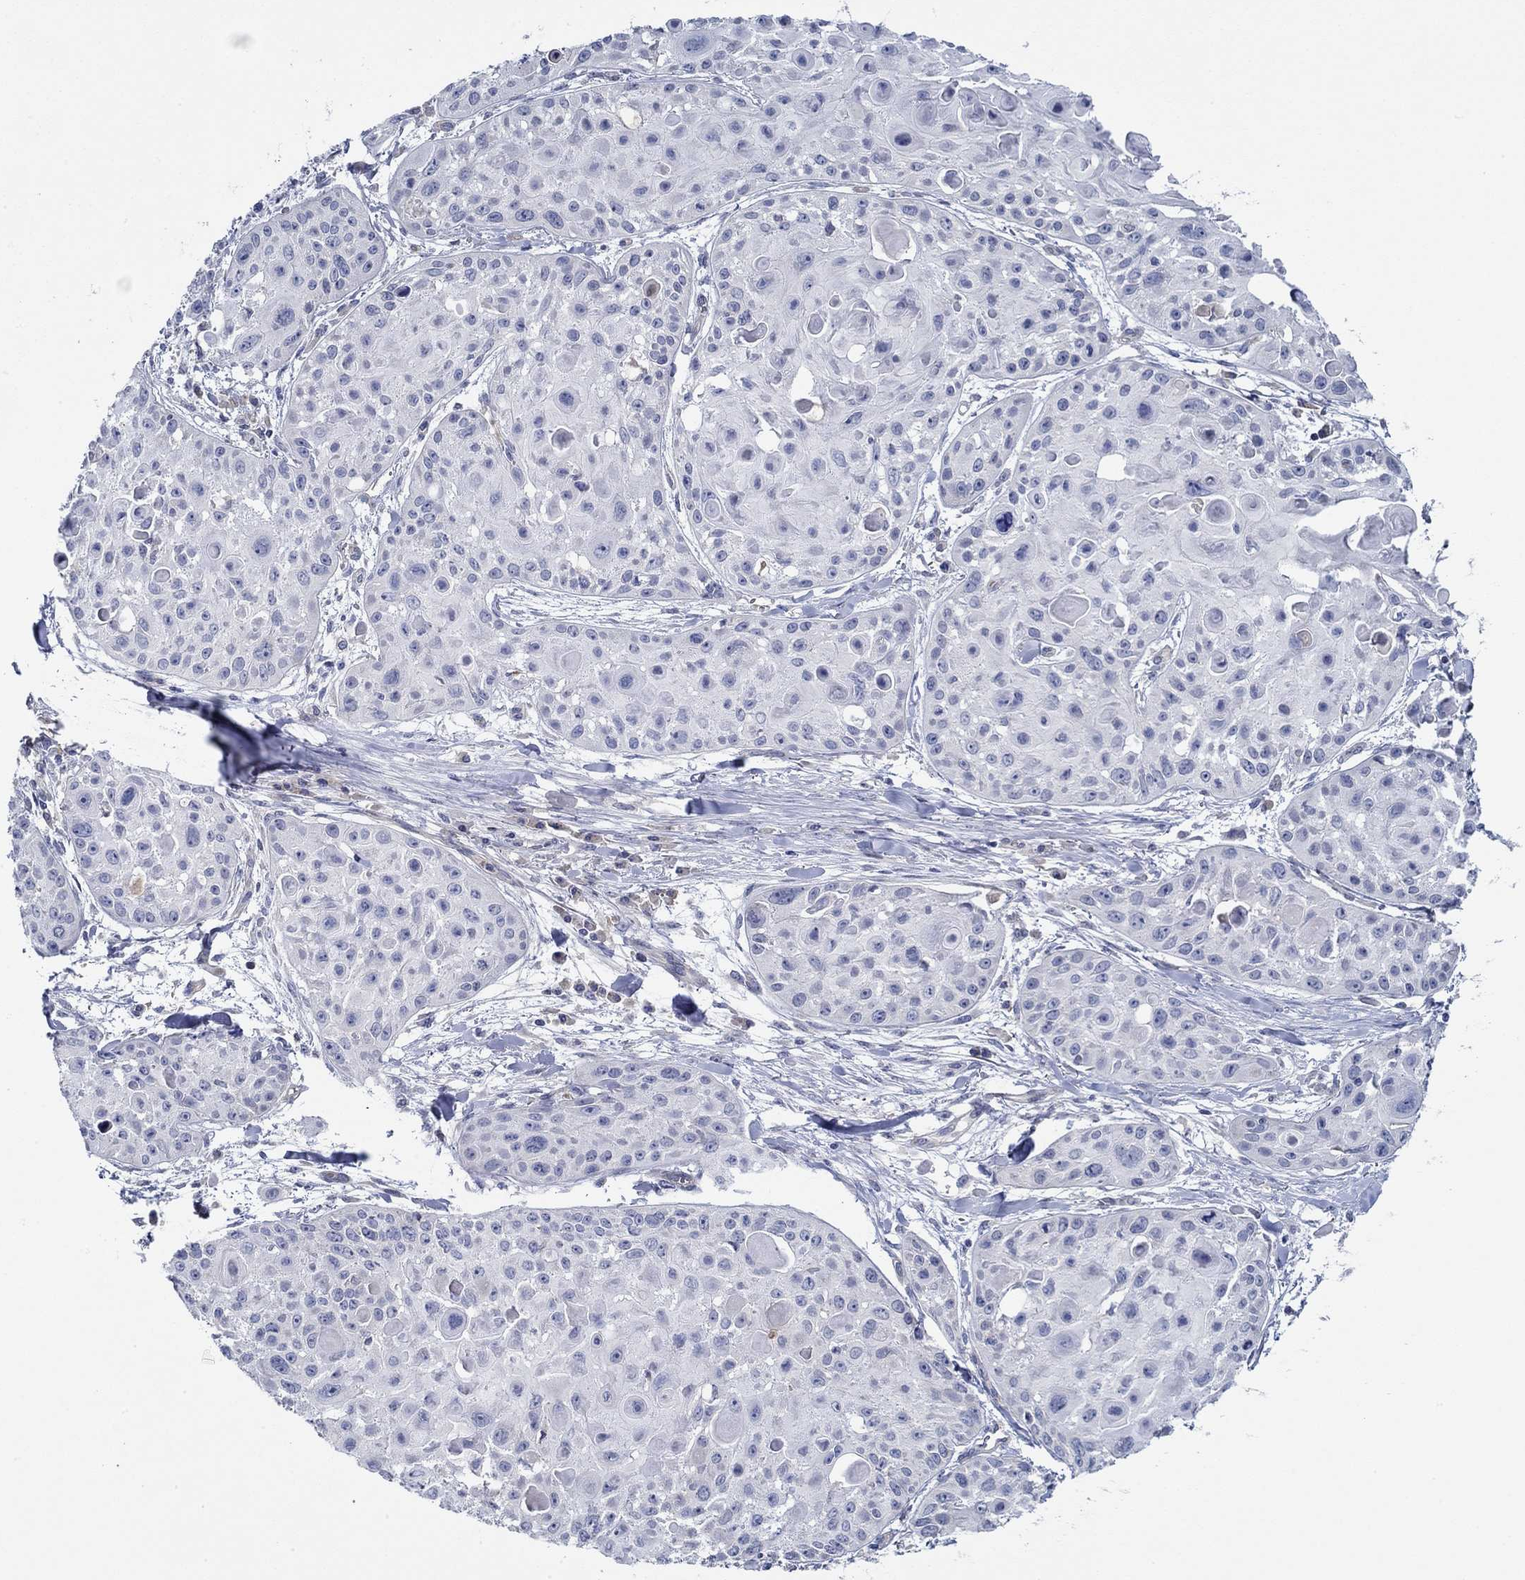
{"staining": {"intensity": "negative", "quantity": "none", "location": "none"}, "tissue": "skin cancer", "cell_type": "Tumor cells", "image_type": "cancer", "snomed": [{"axis": "morphology", "description": "Squamous cell carcinoma, NOS"}, {"axis": "topography", "description": "Skin"}, {"axis": "topography", "description": "Anal"}], "caption": "This is an IHC histopathology image of skin cancer (squamous cell carcinoma). There is no staining in tumor cells.", "gene": "CFAP61", "patient": {"sex": "female", "age": 75}}